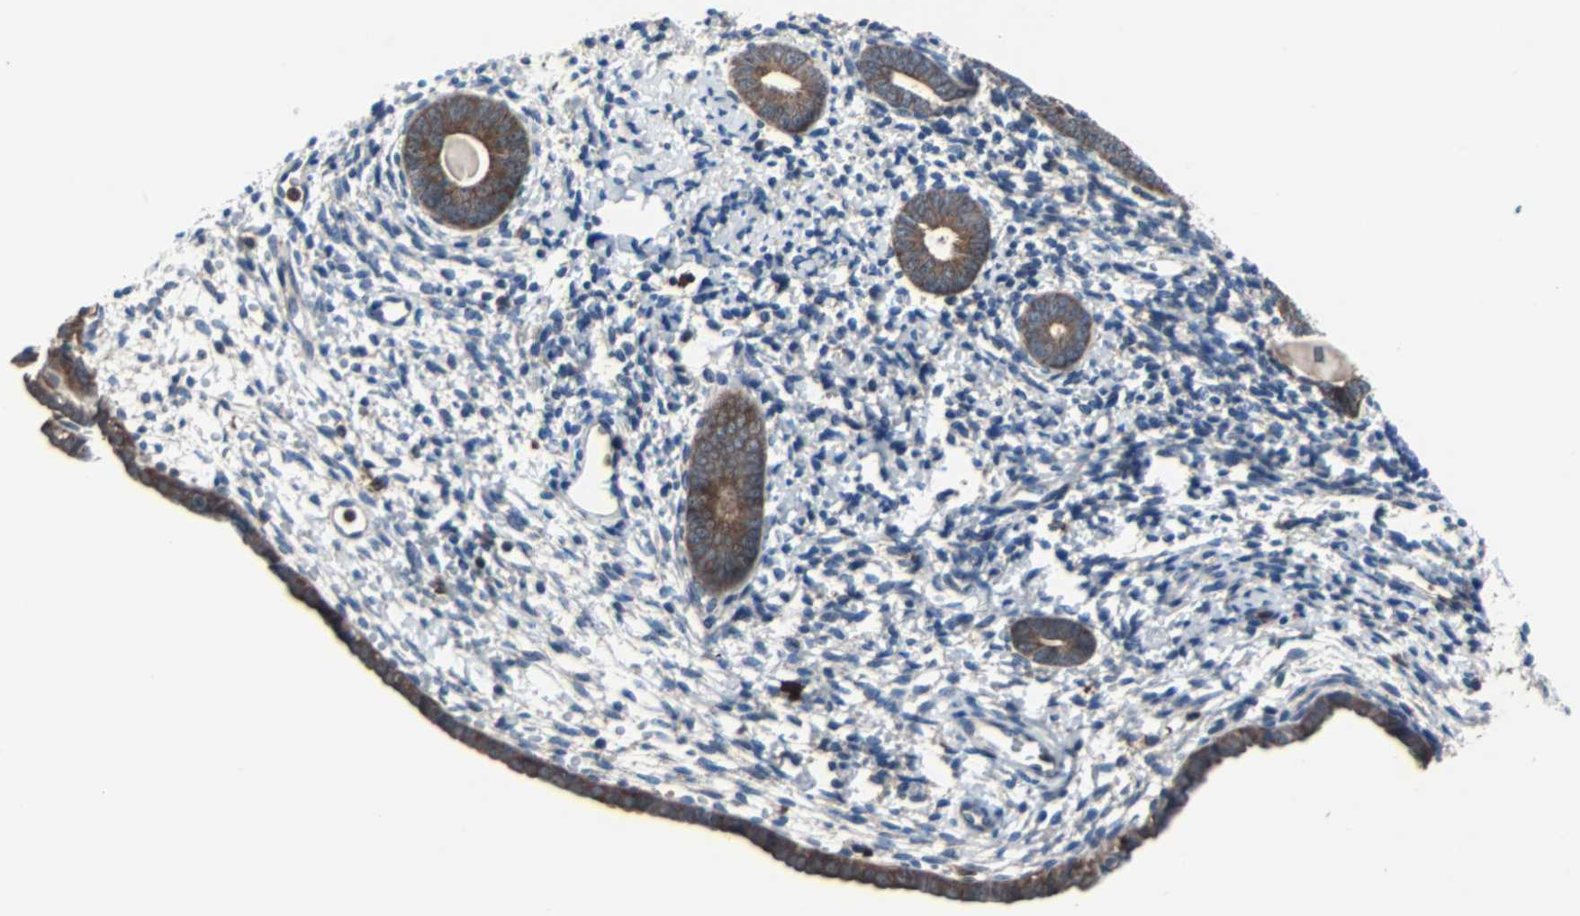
{"staining": {"intensity": "negative", "quantity": "none", "location": "none"}, "tissue": "endometrium", "cell_type": "Cells in endometrial stroma", "image_type": "normal", "snomed": [{"axis": "morphology", "description": "Normal tissue, NOS"}, {"axis": "topography", "description": "Endometrium"}], "caption": "Human endometrium stained for a protein using immunohistochemistry displays no staining in cells in endometrial stroma.", "gene": "PAK1", "patient": {"sex": "female", "age": 71}}